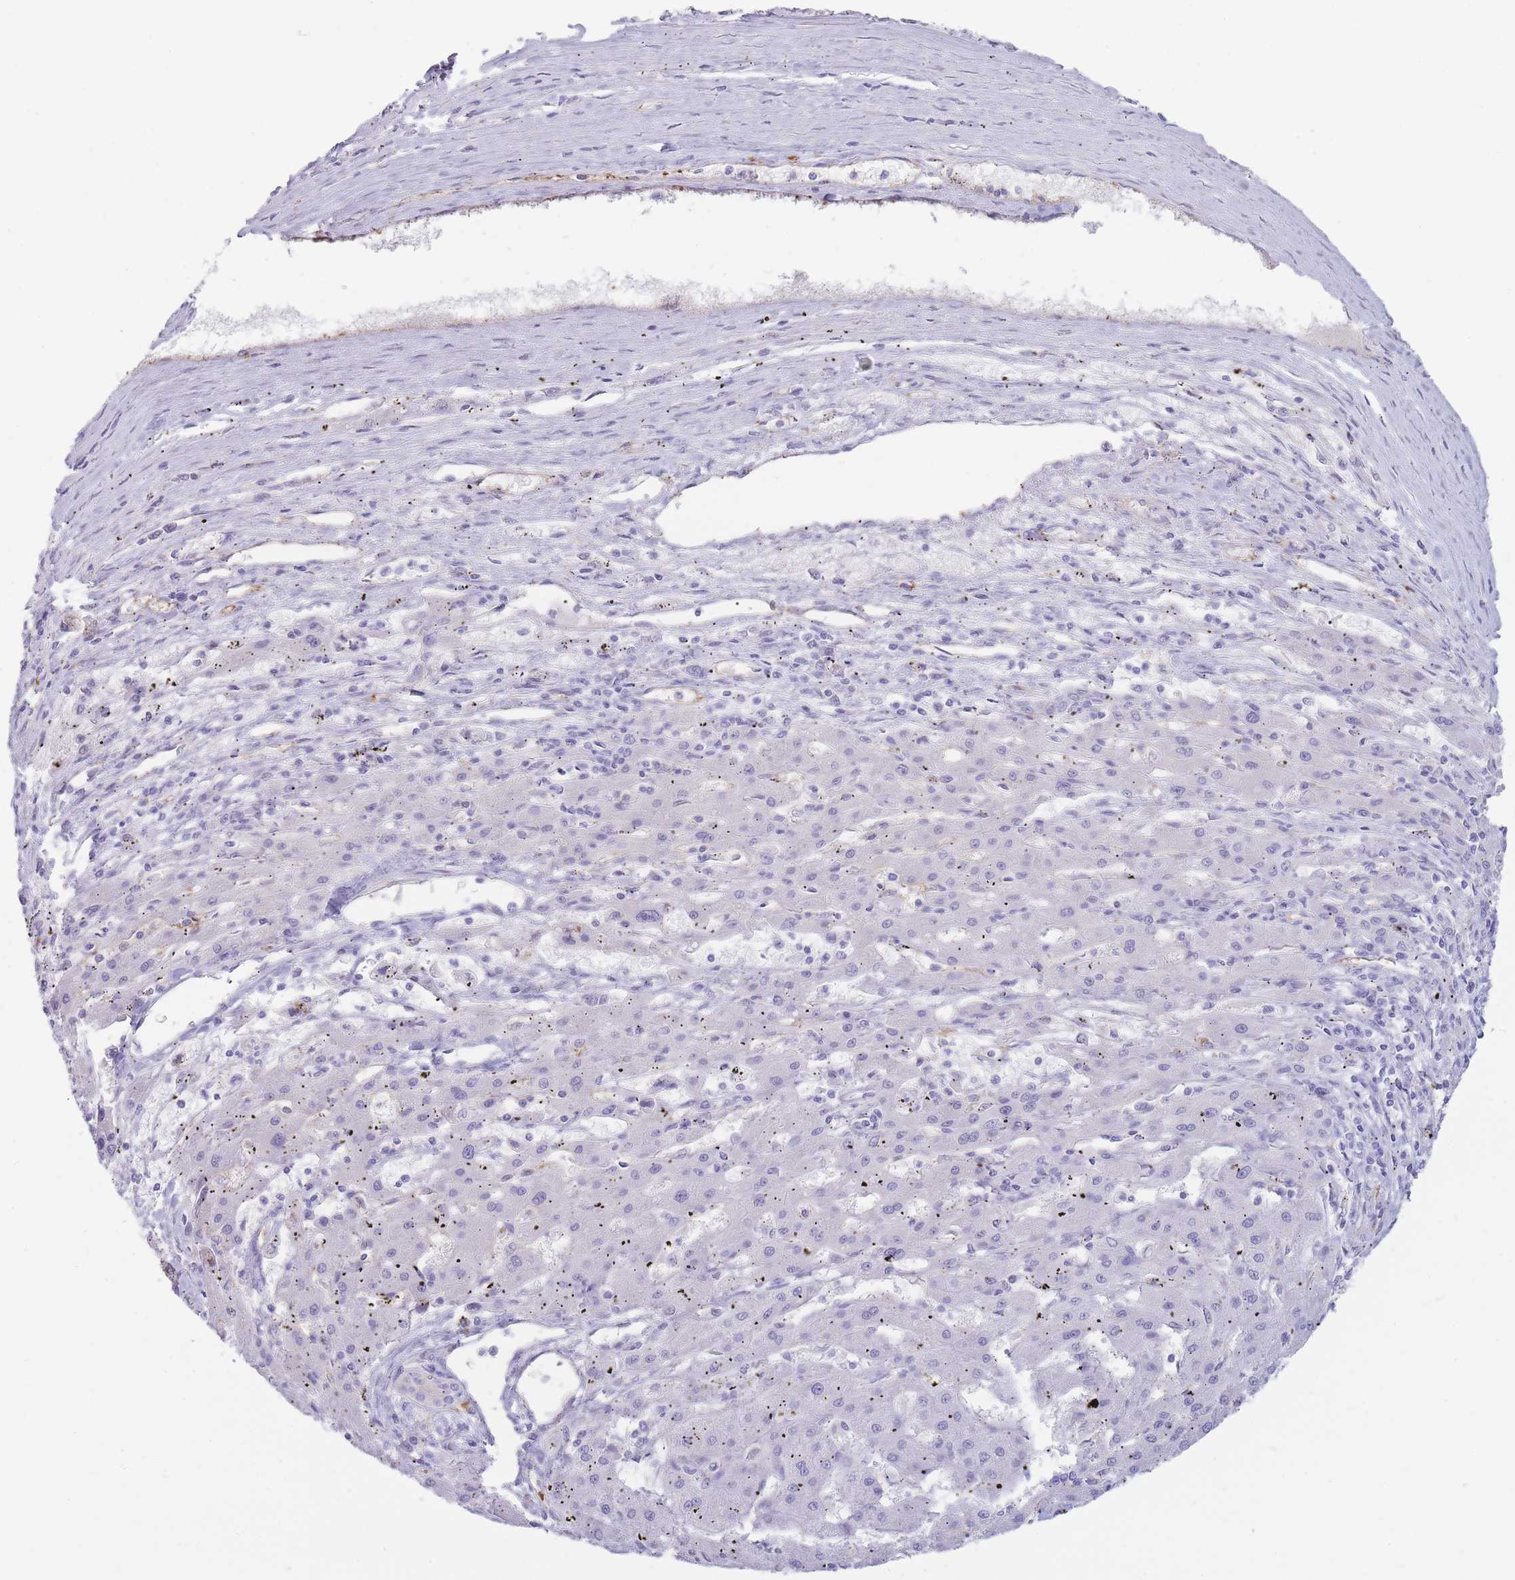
{"staining": {"intensity": "negative", "quantity": "none", "location": "none"}, "tissue": "liver cancer", "cell_type": "Tumor cells", "image_type": "cancer", "snomed": [{"axis": "morphology", "description": "Carcinoma, Hepatocellular, NOS"}, {"axis": "topography", "description": "Liver"}], "caption": "A photomicrograph of hepatocellular carcinoma (liver) stained for a protein shows no brown staining in tumor cells.", "gene": "UTP14A", "patient": {"sex": "male", "age": 72}}